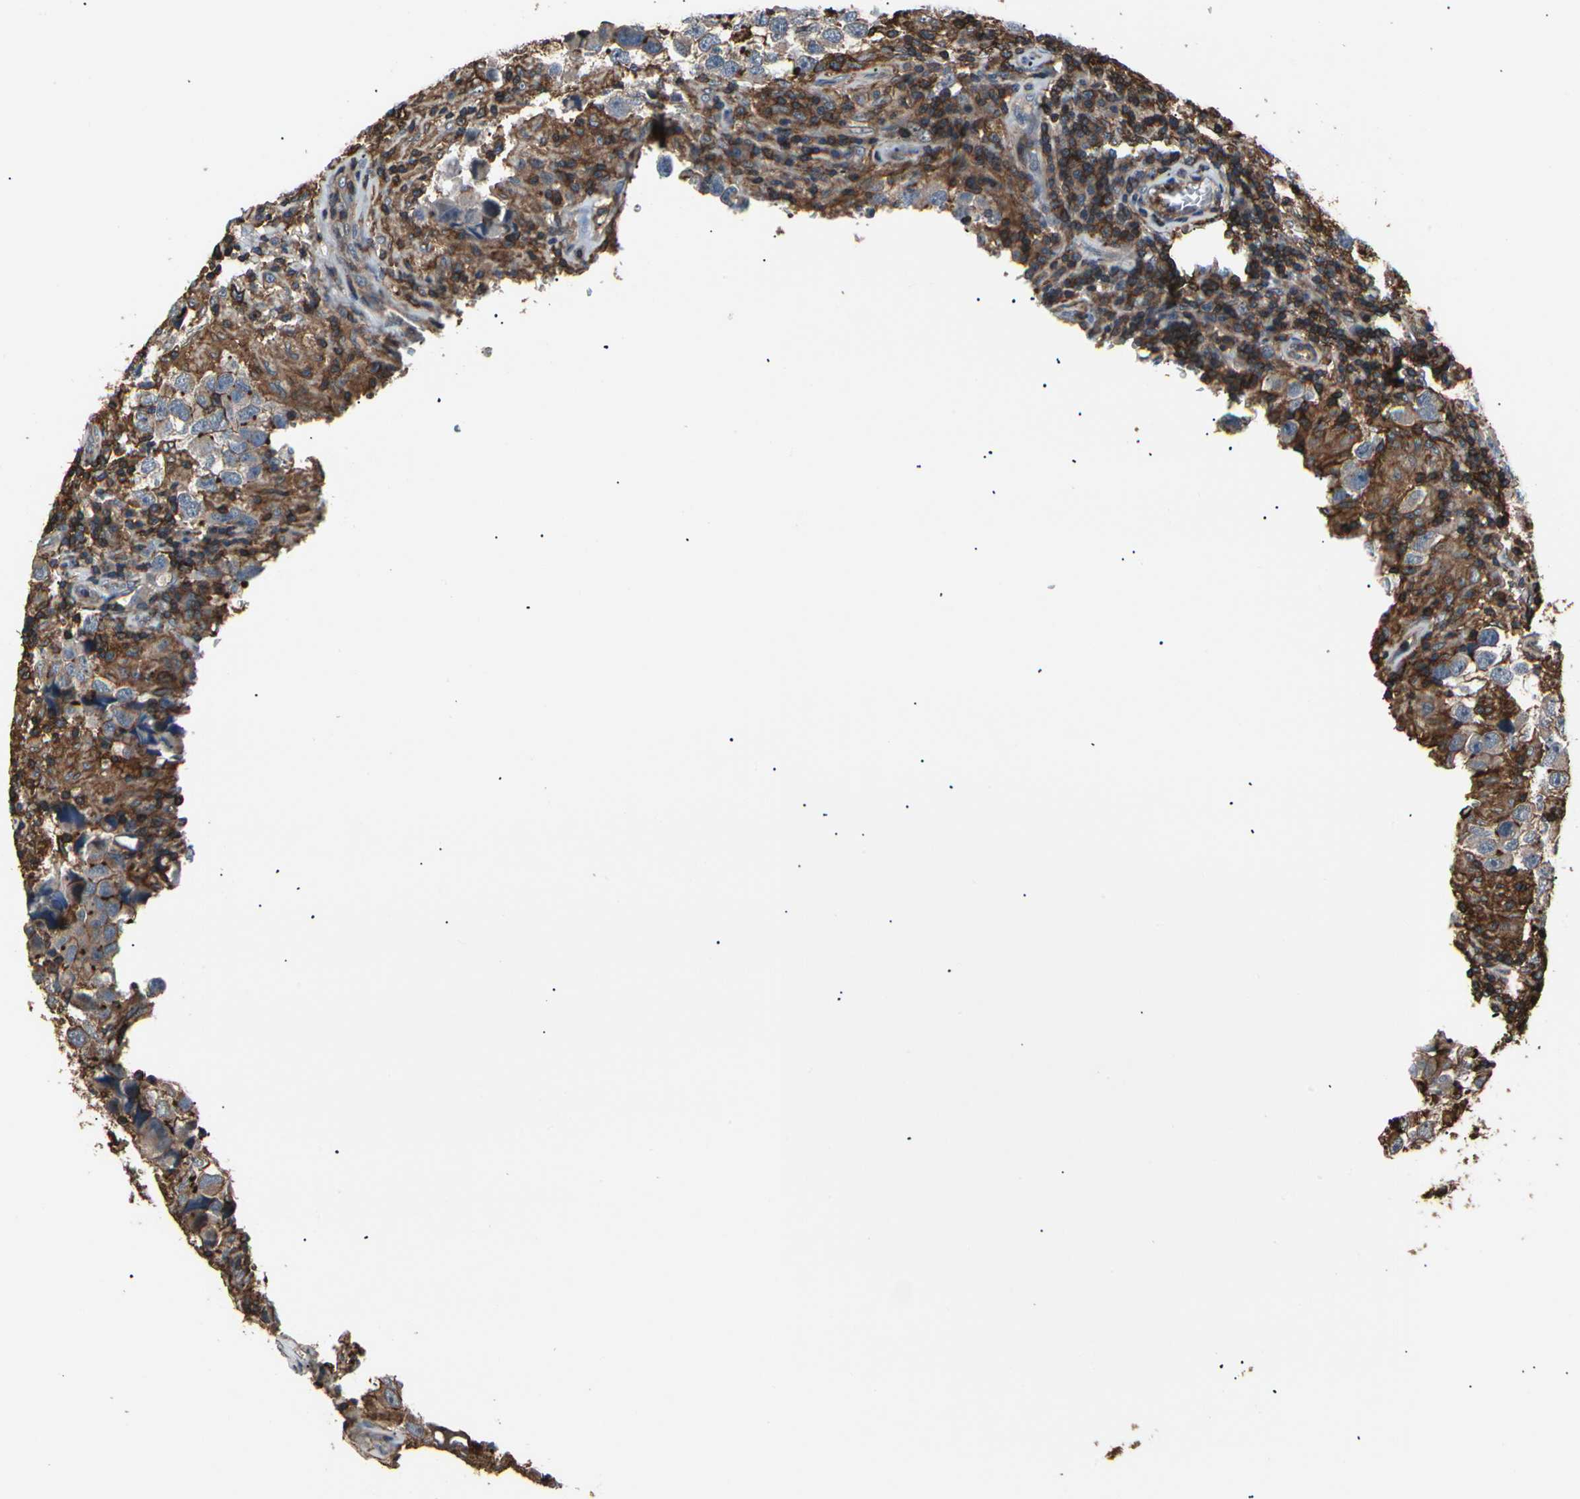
{"staining": {"intensity": "negative", "quantity": "none", "location": "none"}, "tissue": "testis cancer", "cell_type": "Tumor cells", "image_type": "cancer", "snomed": [{"axis": "morphology", "description": "Carcinoma, Embryonal, NOS"}, {"axis": "topography", "description": "Testis"}], "caption": "This is an immunohistochemistry image of testis cancer (embryonal carcinoma). There is no staining in tumor cells.", "gene": "MAPK13", "patient": {"sex": "male", "age": 21}}